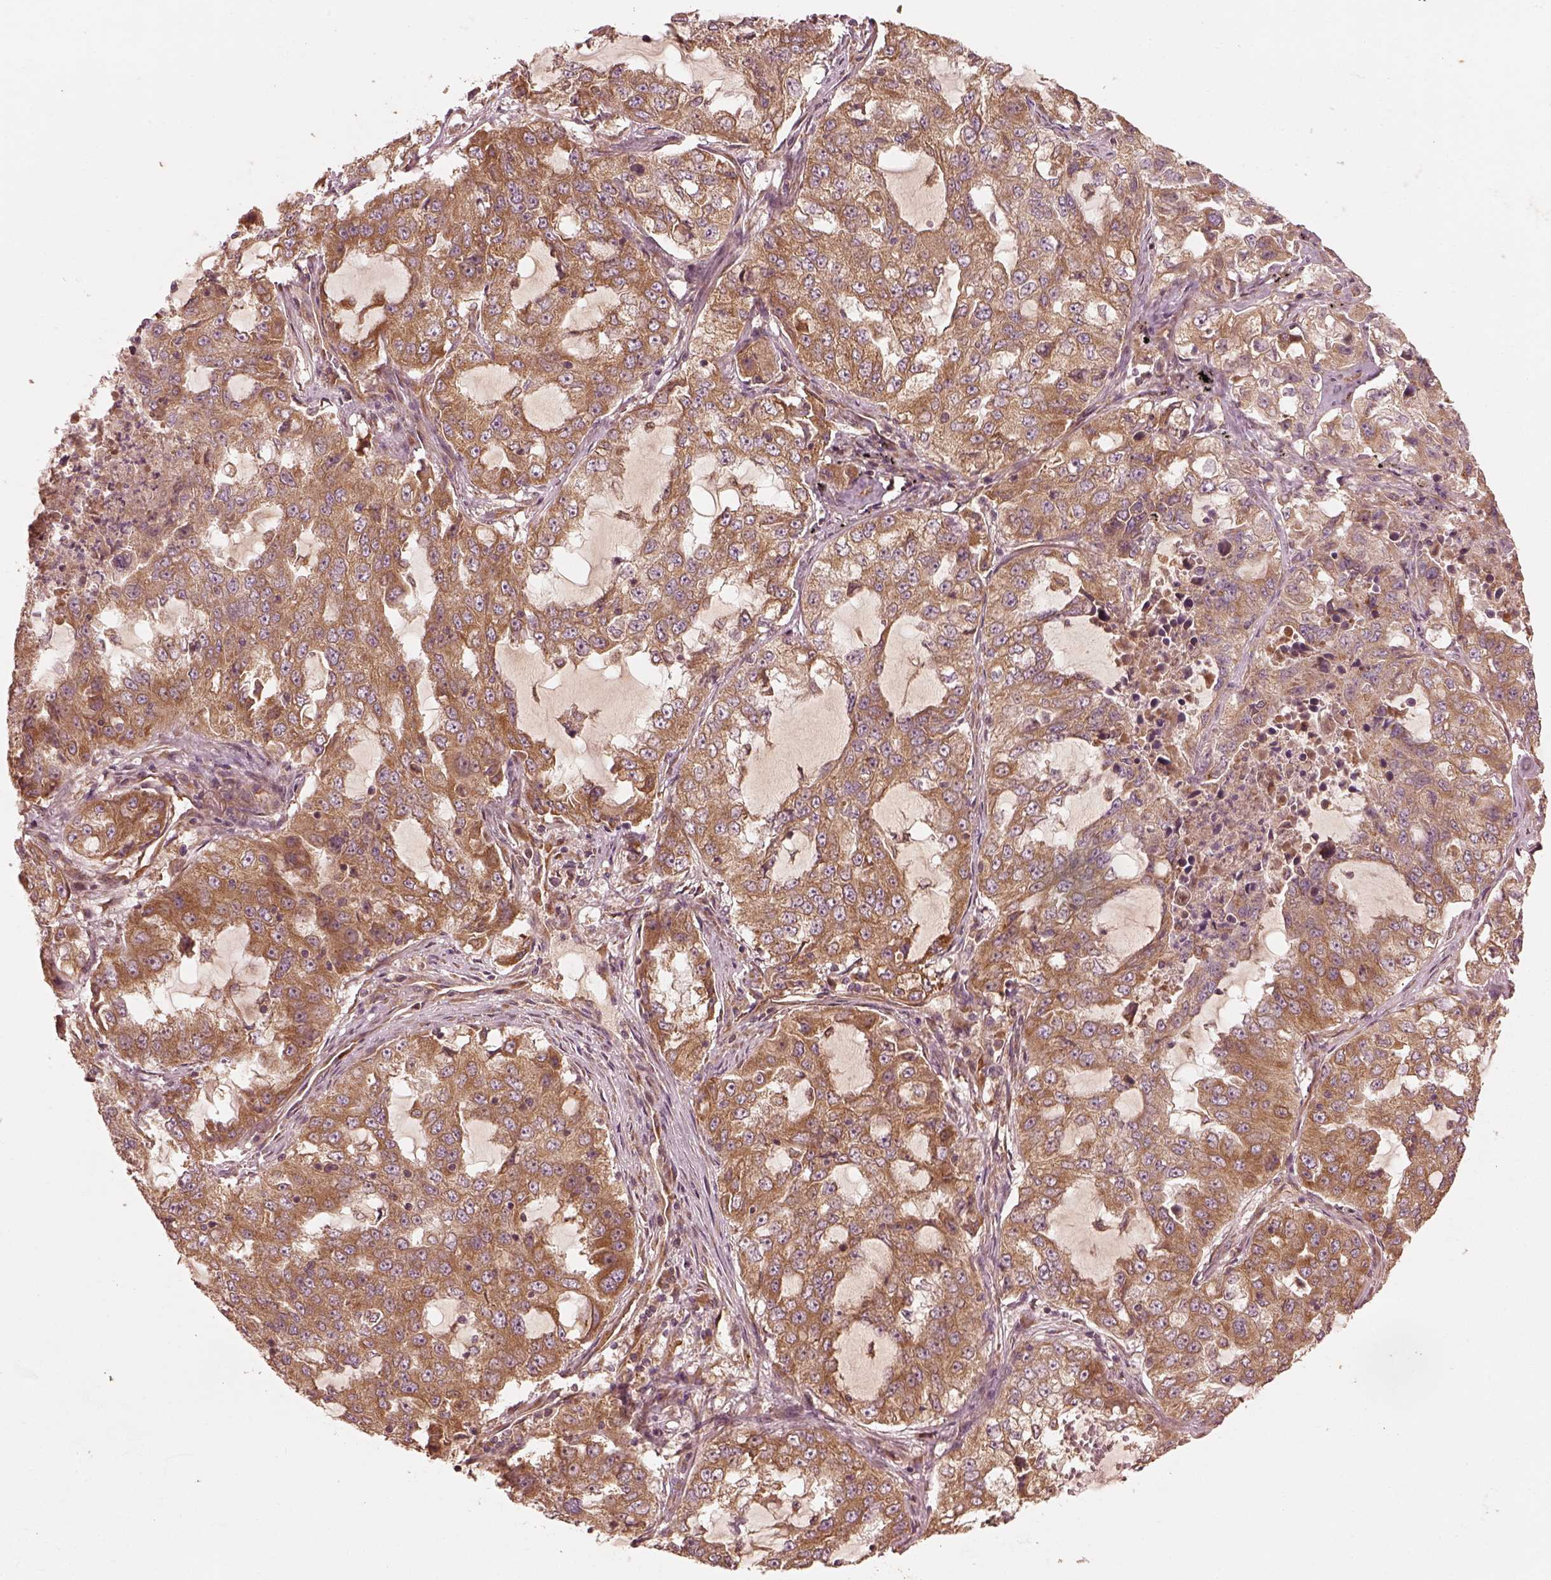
{"staining": {"intensity": "moderate", "quantity": ">75%", "location": "cytoplasmic/membranous"}, "tissue": "lung cancer", "cell_type": "Tumor cells", "image_type": "cancer", "snomed": [{"axis": "morphology", "description": "Adenocarcinoma, NOS"}, {"axis": "topography", "description": "Lung"}], "caption": "Protein expression analysis of lung cancer (adenocarcinoma) exhibits moderate cytoplasmic/membranous expression in about >75% of tumor cells.", "gene": "PIK3R2", "patient": {"sex": "female", "age": 61}}